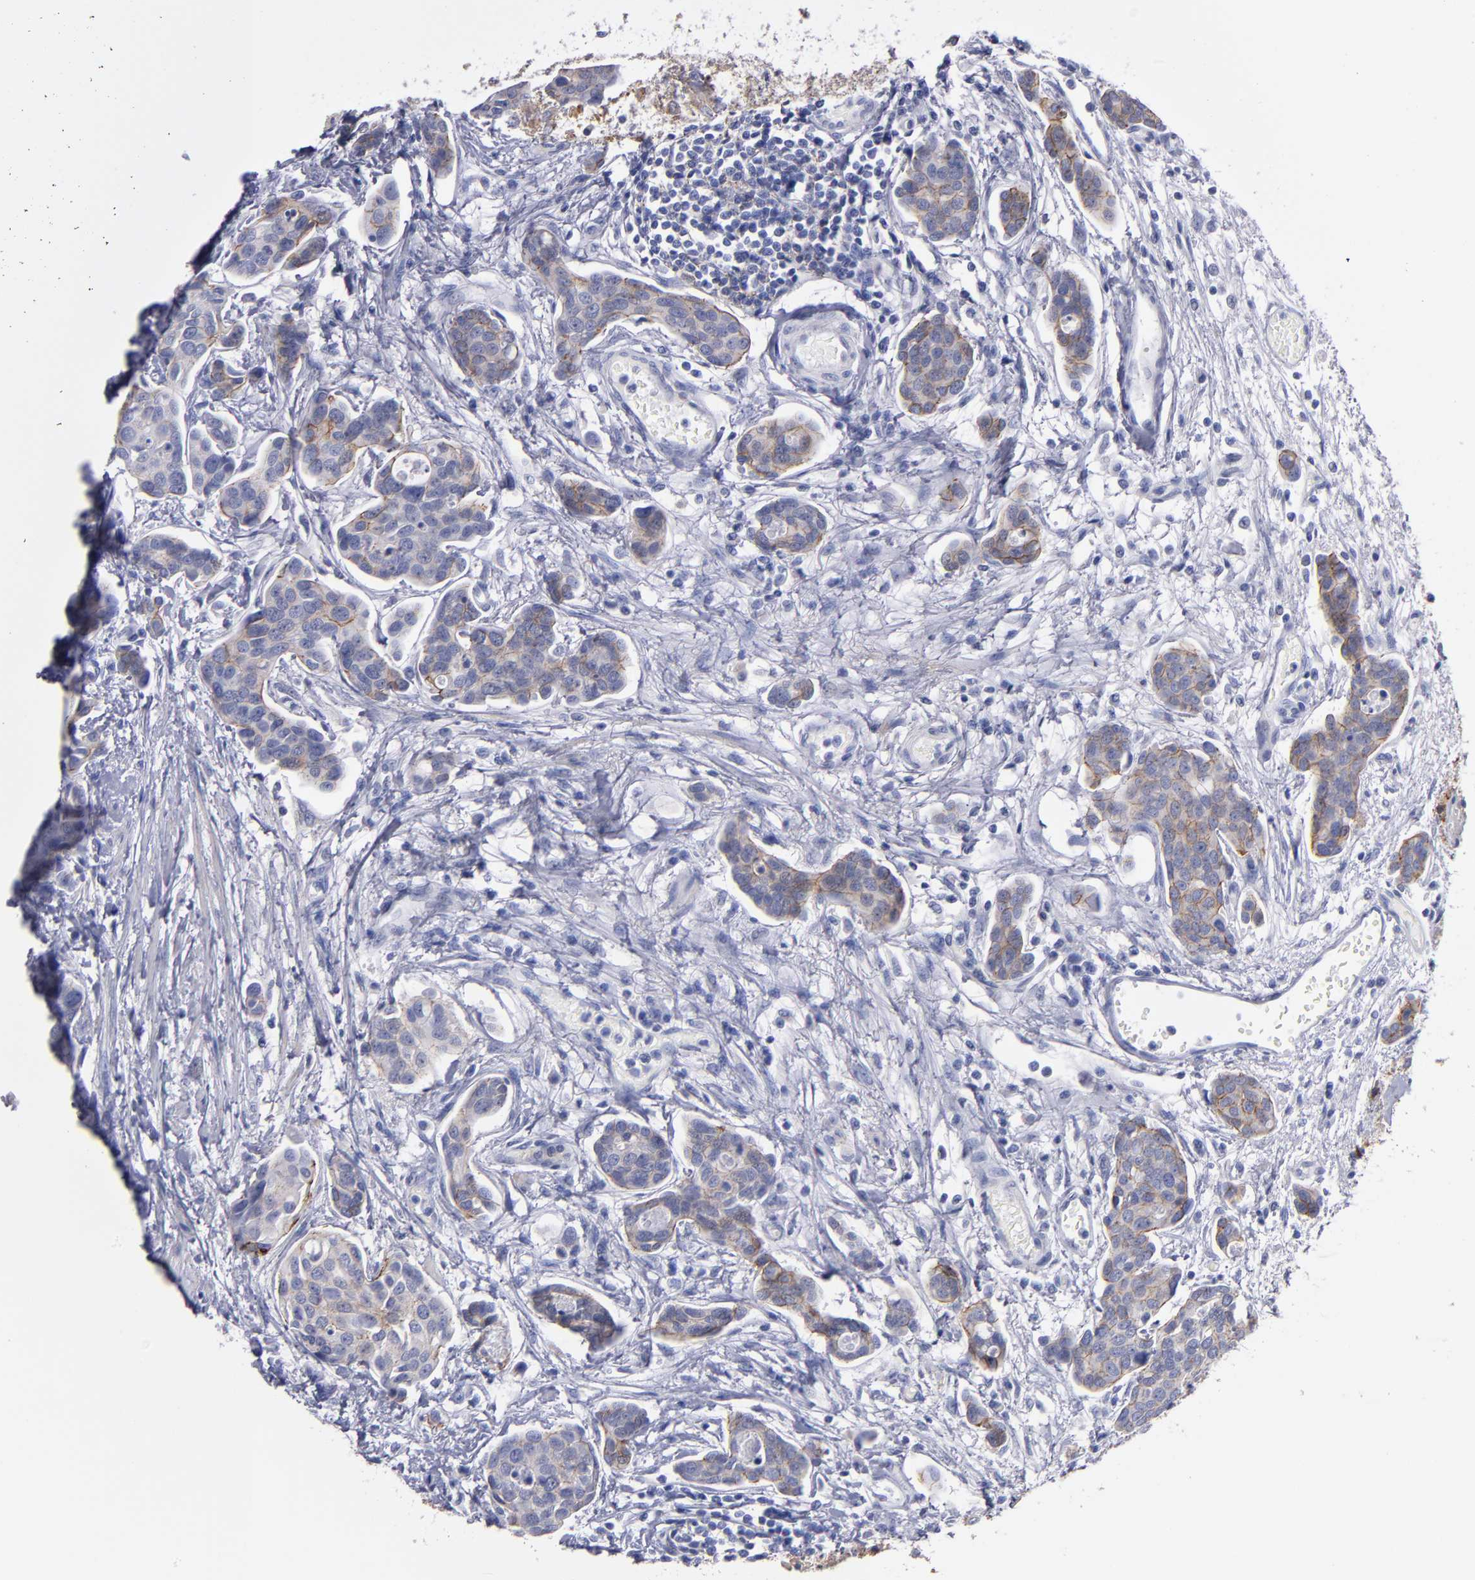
{"staining": {"intensity": "weak", "quantity": ">75%", "location": "cytoplasmic/membranous"}, "tissue": "urothelial cancer", "cell_type": "Tumor cells", "image_type": "cancer", "snomed": [{"axis": "morphology", "description": "Urothelial carcinoma, High grade"}, {"axis": "topography", "description": "Urinary bladder"}], "caption": "Immunohistochemical staining of urothelial cancer shows low levels of weak cytoplasmic/membranous protein staining in approximately >75% of tumor cells.", "gene": "CDH3", "patient": {"sex": "male", "age": 78}}